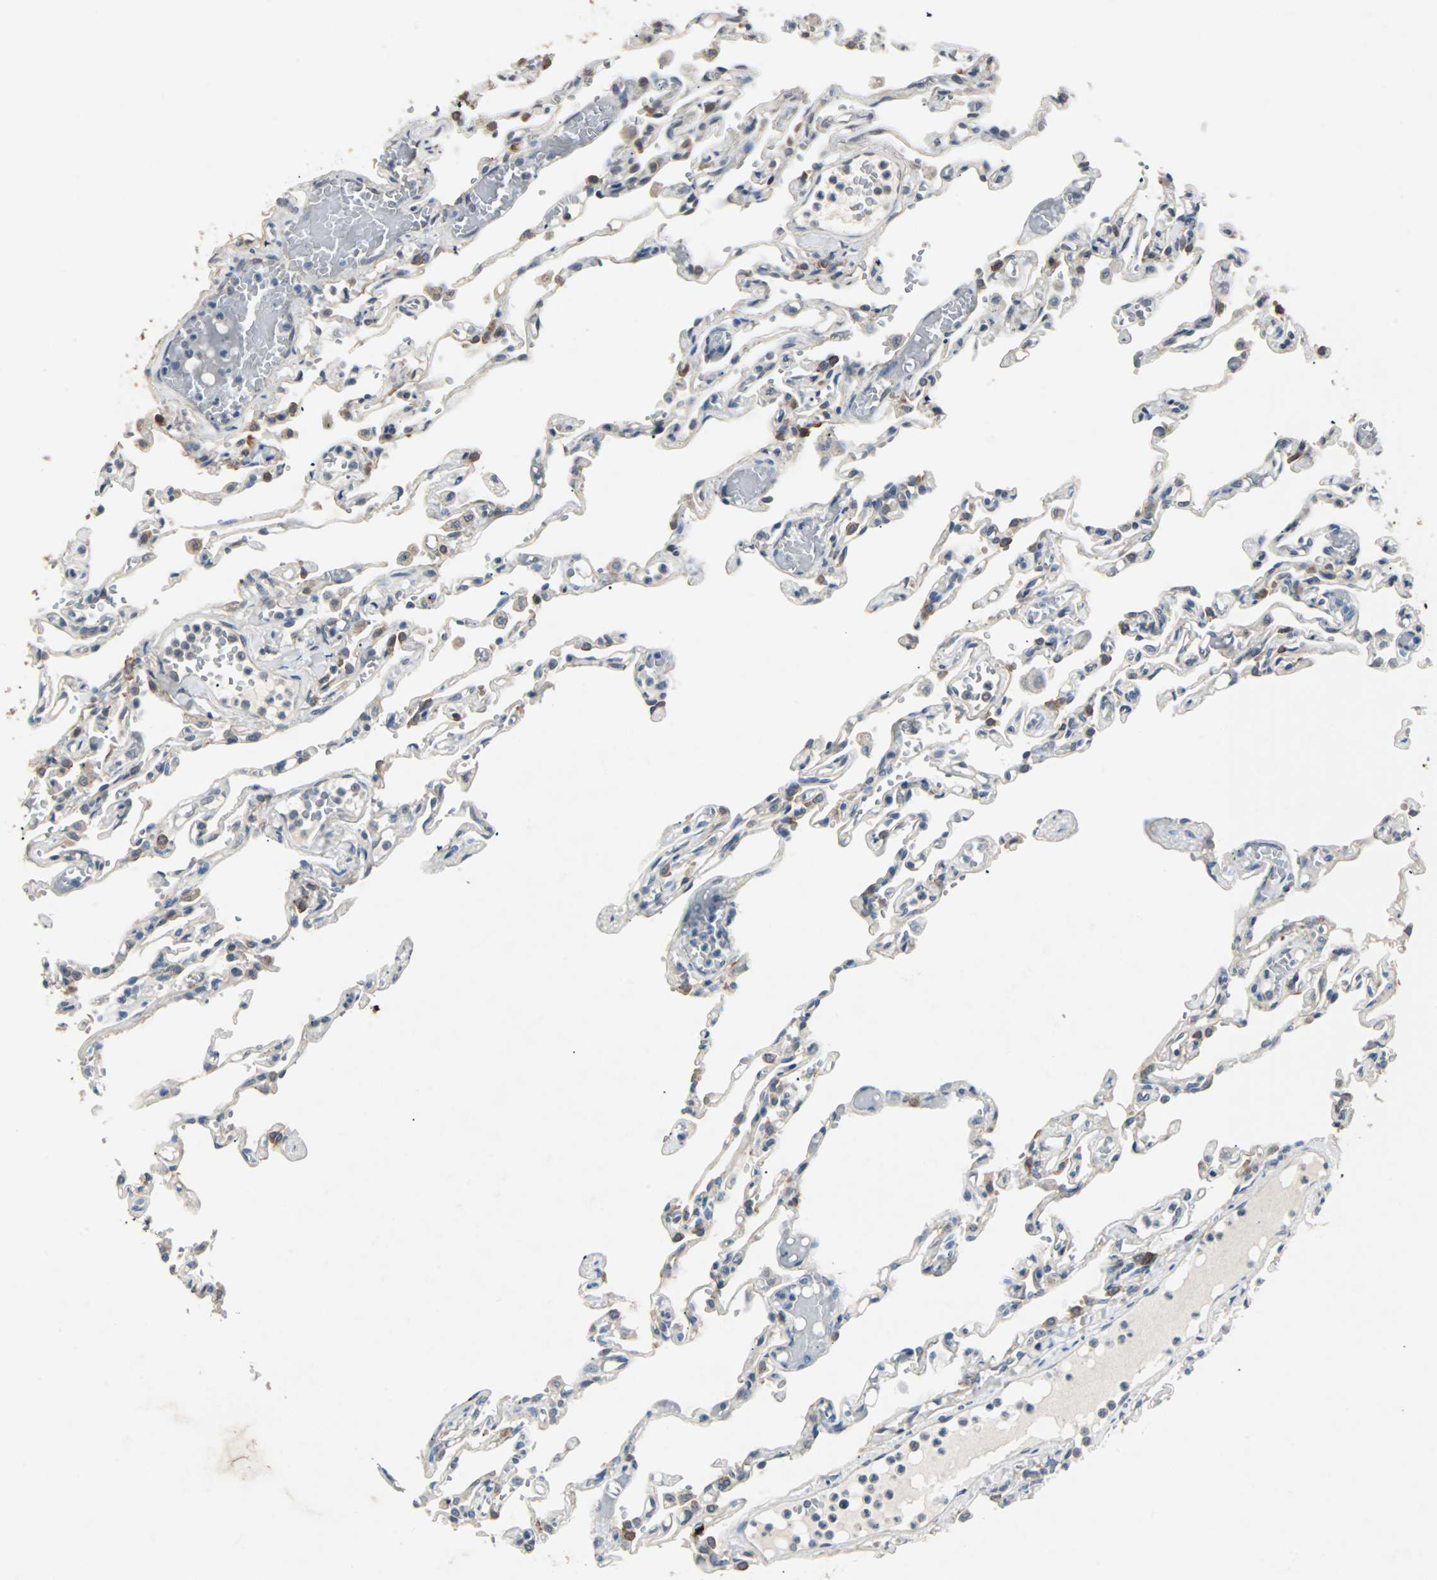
{"staining": {"intensity": "moderate", "quantity": "<25%", "location": "cytoplasmic/membranous"}, "tissue": "lung", "cell_type": "Alveolar cells", "image_type": "normal", "snomed": [{"axis": "morphology", "description": "Normal tissue, NOS"}, {"axis": "topography", "description": "Lung"}], "caption": "Unremarkable lung reveals moderate cytoplasmic/membranous staining in approximately <25% of alveolar cells, visualized by immunohistochemistry.", "gene": "CMC2", "patient": {"sex": "male", "age": 21}}